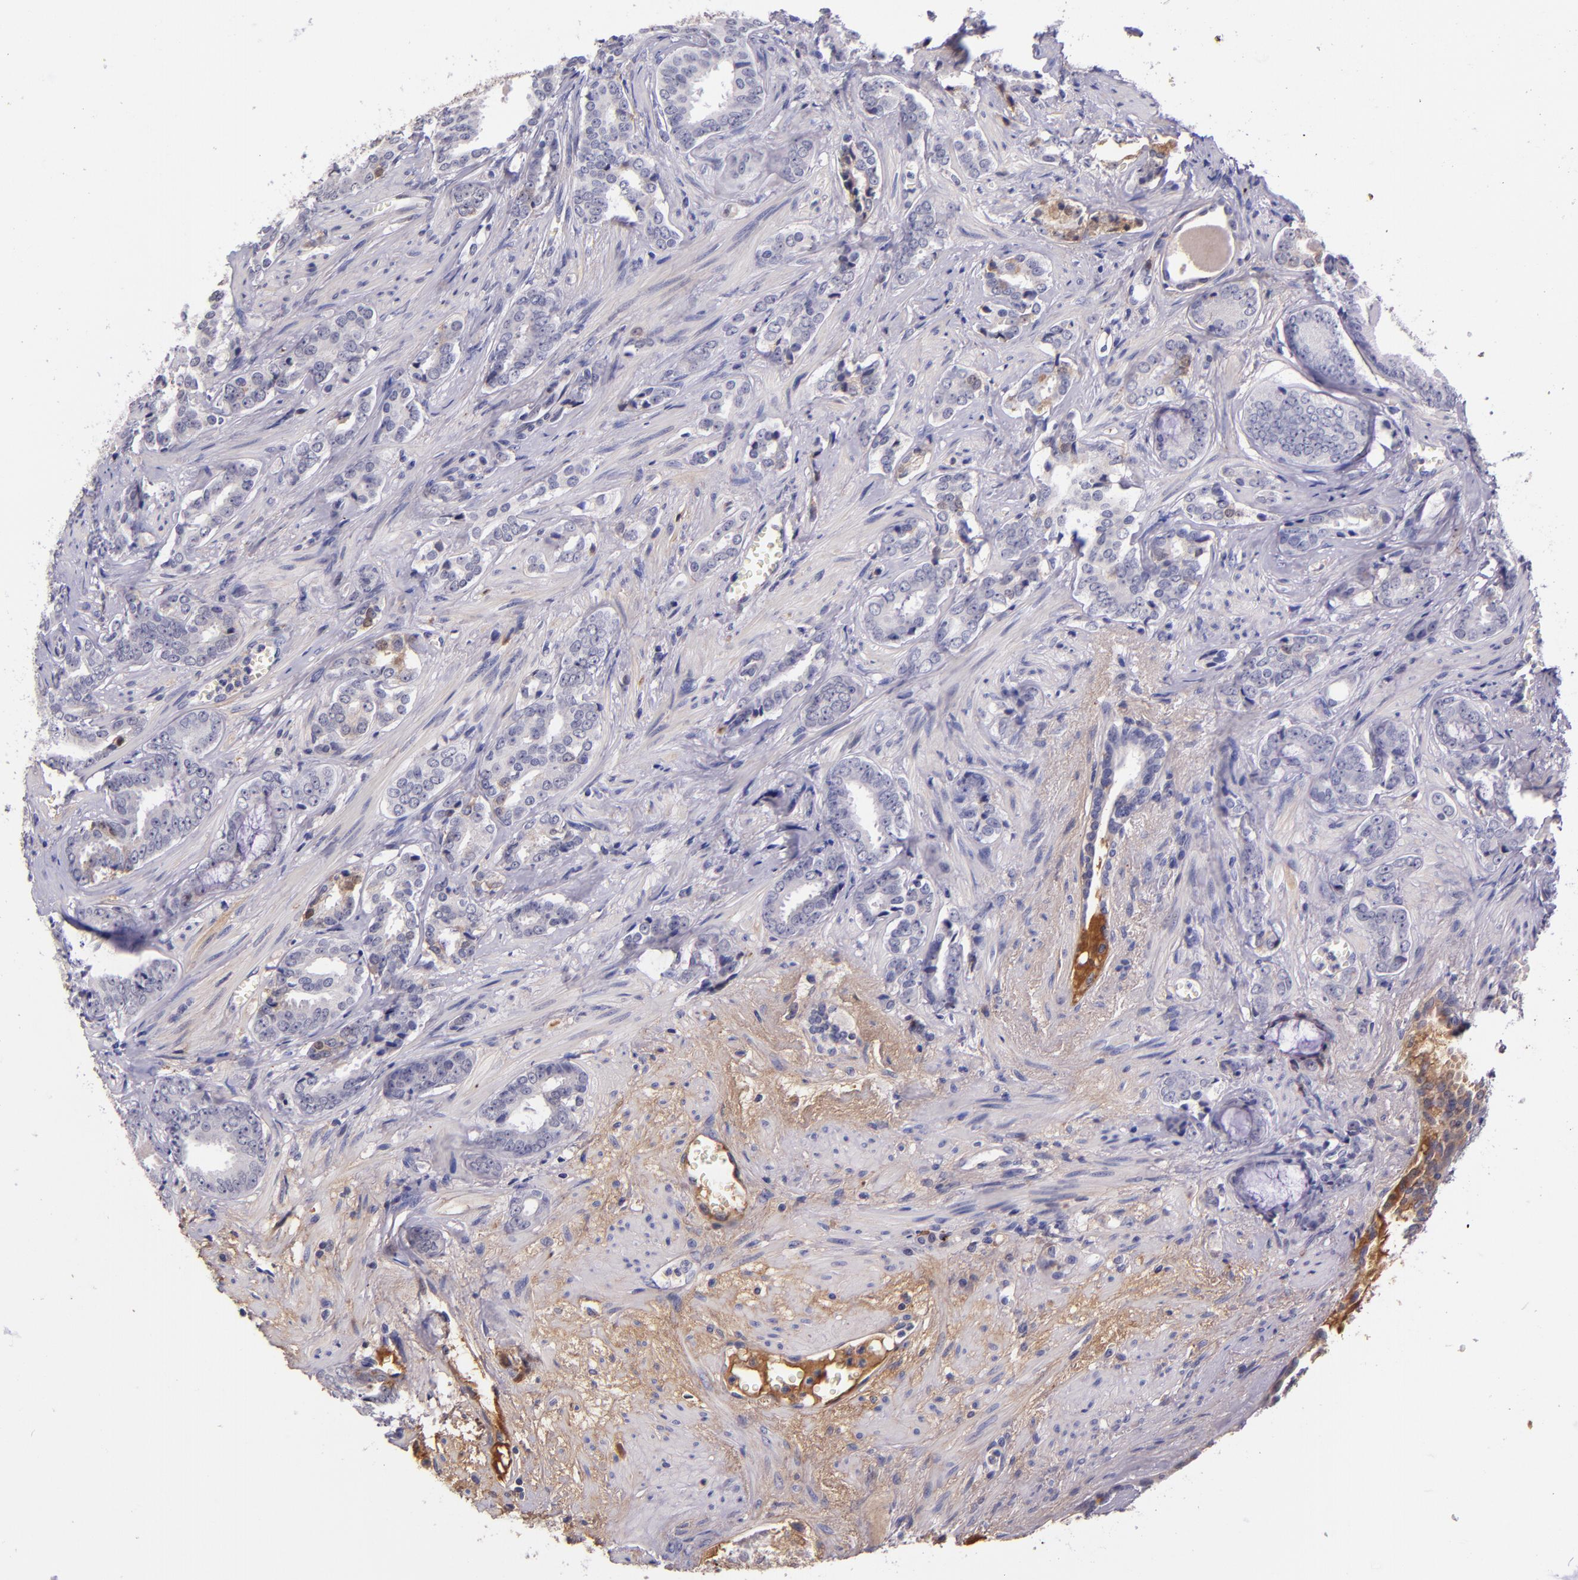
{"staining": {"intensity": "negative", "quantity": "none", "location": "none"}, "tissue": "prostate cancer", "cell_type": "Tumor cells", "image_type": "cancer", "snomed": [{"axis": "morphology", "description": "Adenocarcinoma, Medium grade"}, {"axis": "topography", "description": "Prostate"}], "caption": "Tumor cells show no significant positivity in prostate adenocarcinoma (medium-grade). (DAB (3,3'-diaminobenzidine) IHC visualized using brightfield microscopy, high magnification).", "gene": "KNG1", "patient": {"sex": "male", "age": 79}}